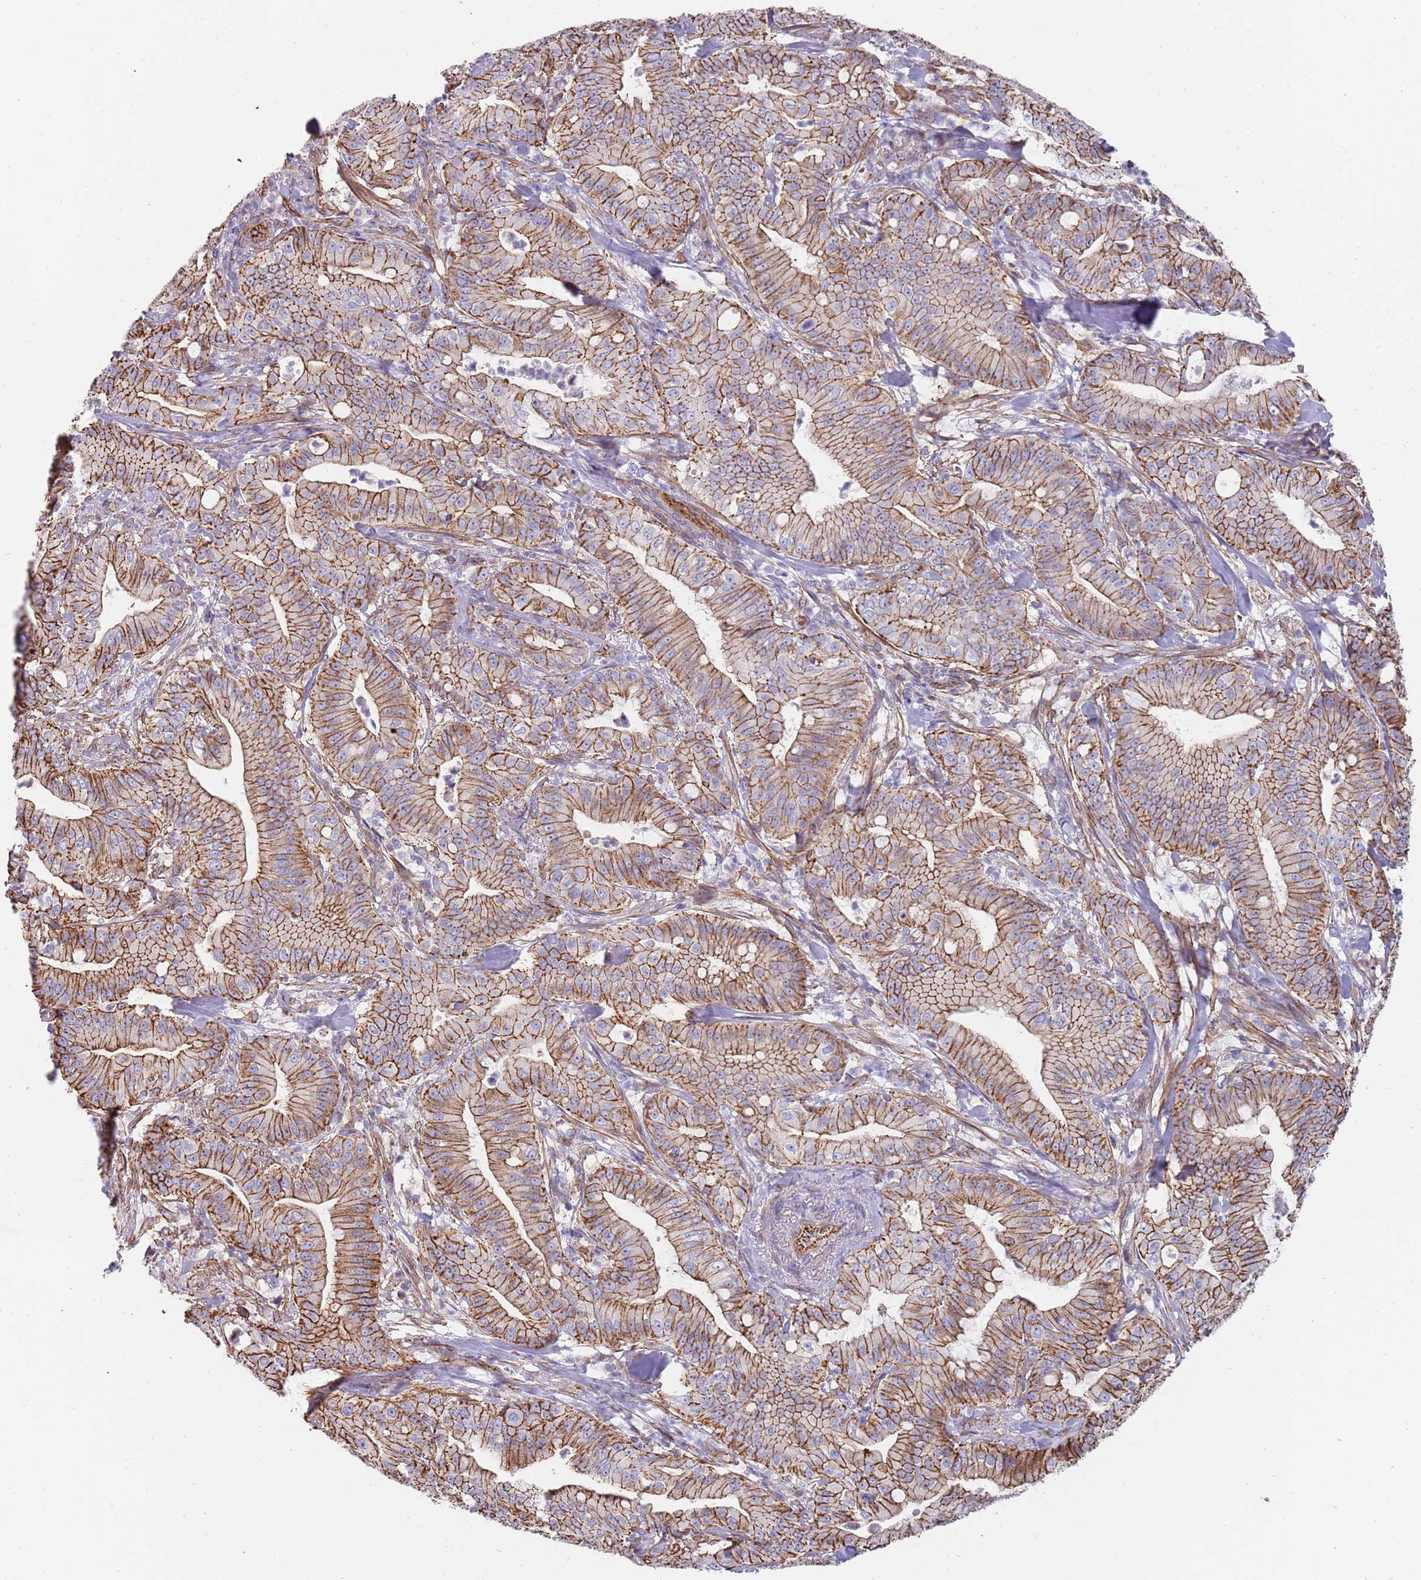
{"staining": {"intensity": "strong", "quantity": ">75%", "location": "cytoplasmic/membranous"}, "tissue": "pancreatic cancer", "cell_type": "Tumor cells", "image_type": "cancer", "snomed": [{"axis": "morphology", "description": "Adenocarcinoma, NOS"}, {"axis": "topography", "description": "Pancreas"}], "caption": "About >75% of tumor cells in human pancreatic cancer exhibit strong cytoplasmic/membranous protein expression as visualized by brown immunohistochemical staining.", "gene": "GFRAL", "patient": {"sex": "male", "age": 71}}